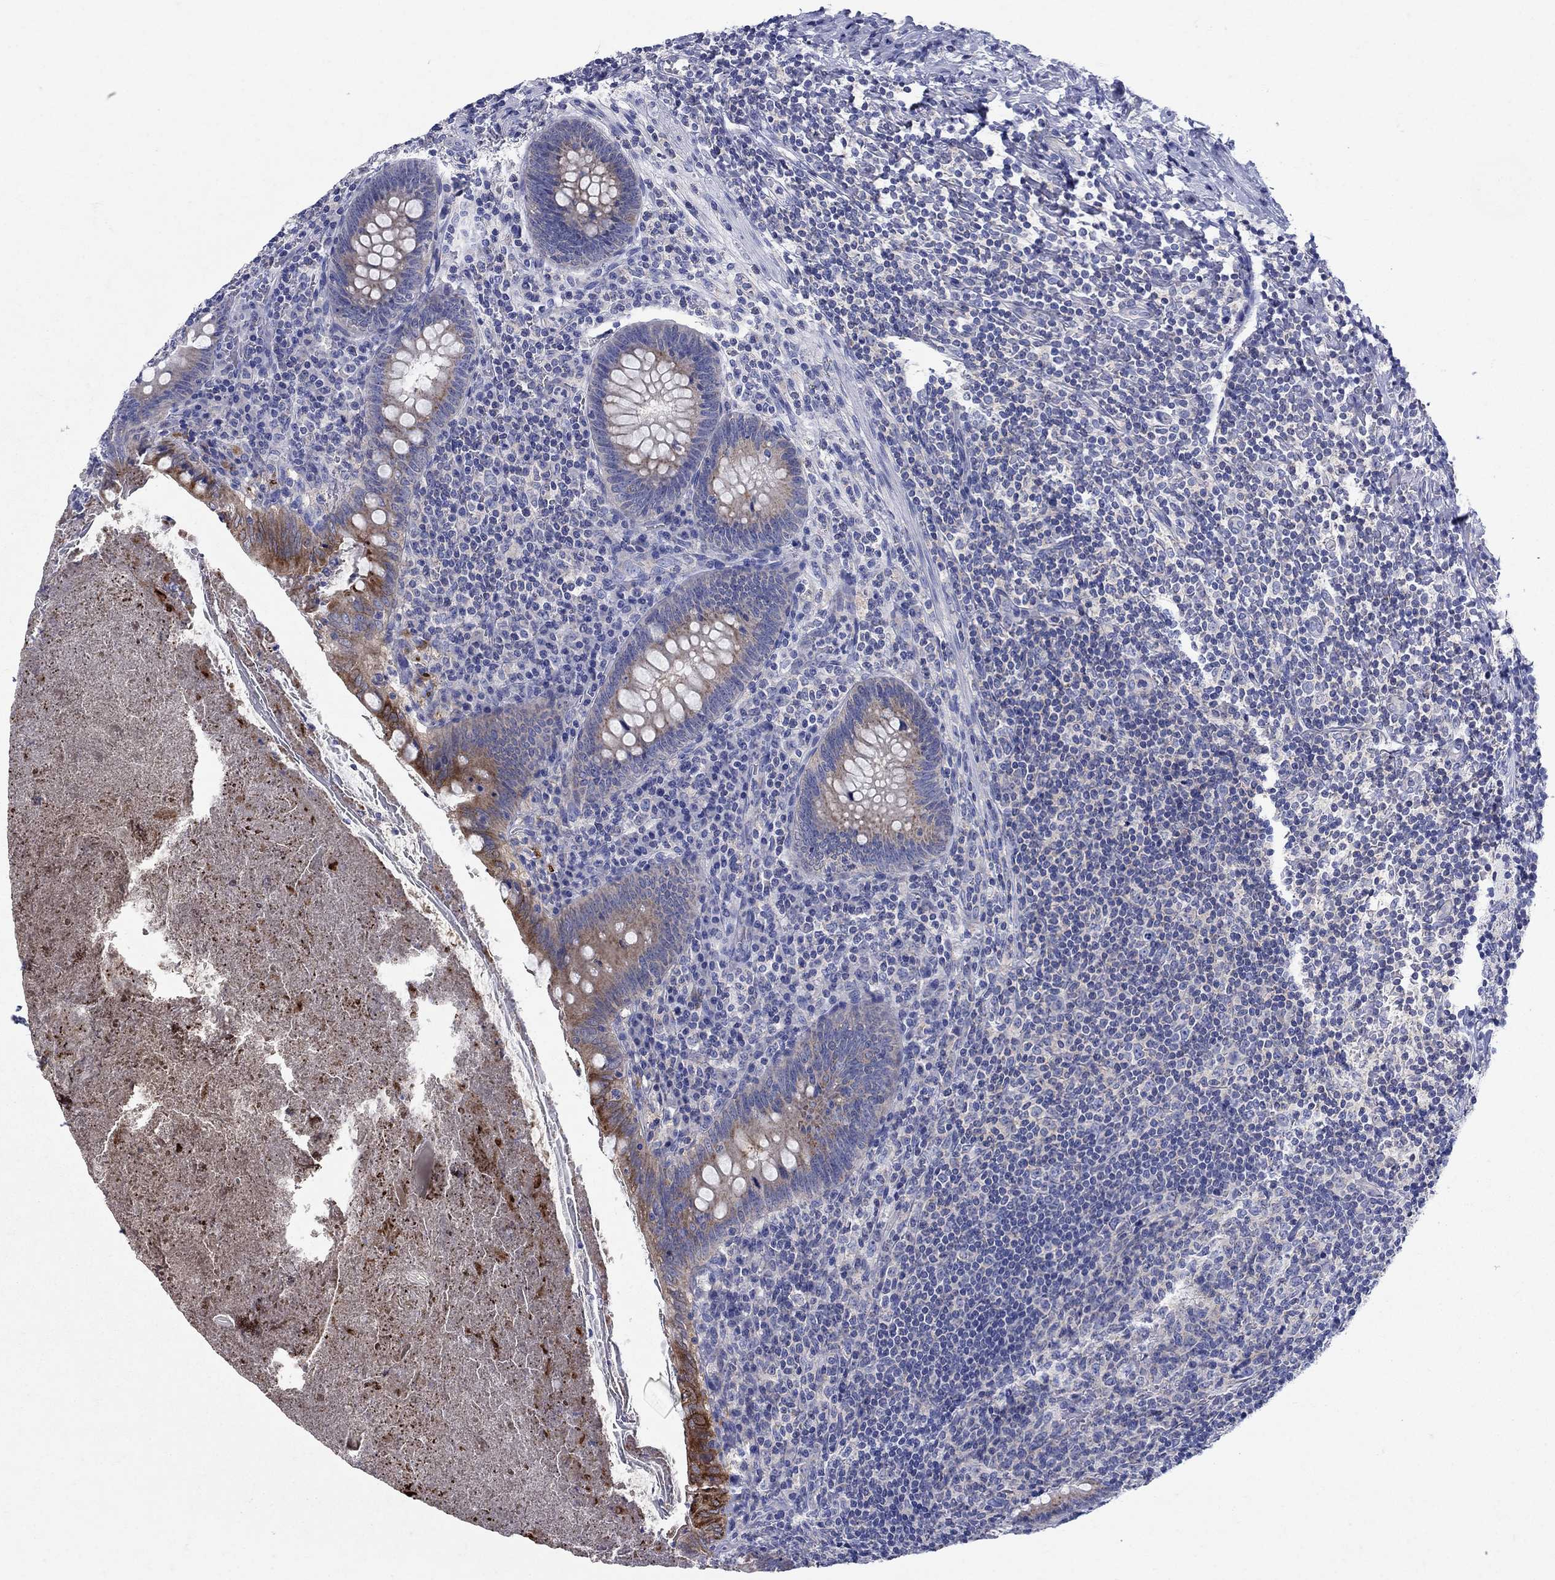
{"staining": {"intensity": "strong", "quantity": "<25%", "location": "cytoplasmic/membranous"}, "tissue": "appendix", "cell_type": "Glandular cells", "image_type": "normal", "snomed": [{"axis": "morphology", "description": "Normal tissue, NOS"}, {"axis": "topography", "description": "Appendix"}], "caption": "Immunohistochemical staining of unremarkable appendix reveals medium levels of strong cytoplasmic/membranous expression in about <25% of glandular cells.", "gene": "SULT2B1", "patient": {"sex": "male", "age": 47}}